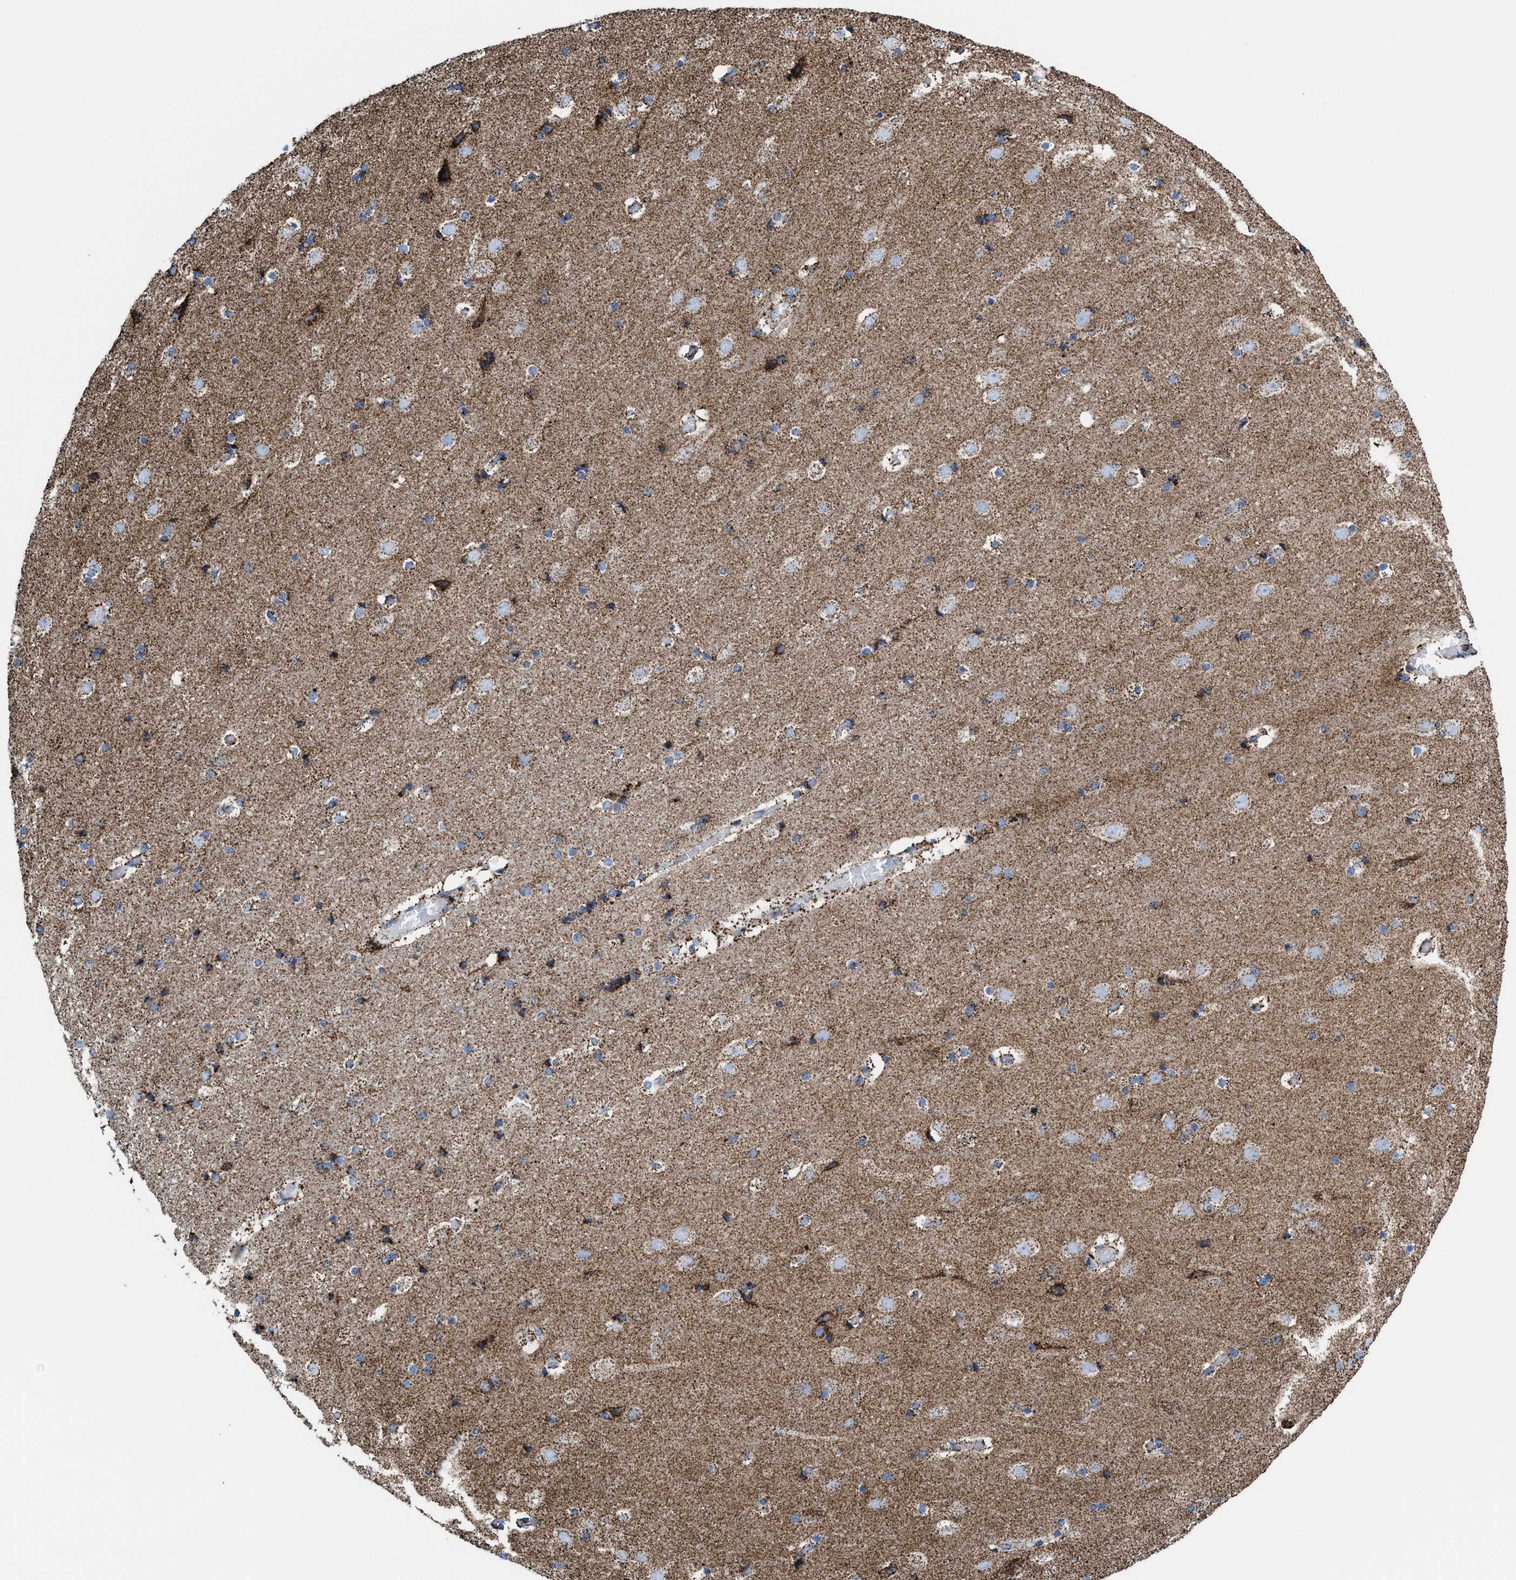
{"staining": {"intensity": "moderate", "quantity": ">75%", "location": "cytoplasmic/membranous"}, "tissue": "cerebral cortex", "cell_type": "Endothelial cells", "image_type": "normal", "snomed": [{"axis": "morphology", "description": "Normal tissue, NOS"}, {"axis": "topography", "description": "Cerebral cortex"}], "caption": "Protein staining by immunohistochemistry (IHC) exhibits moderate cytoplasmic/membranous positivity in approximately >75% of endothelial cells in normal cerebral cortex.", "gene": "ECHS1", "patient": {"sex": "male", "age": 57}}